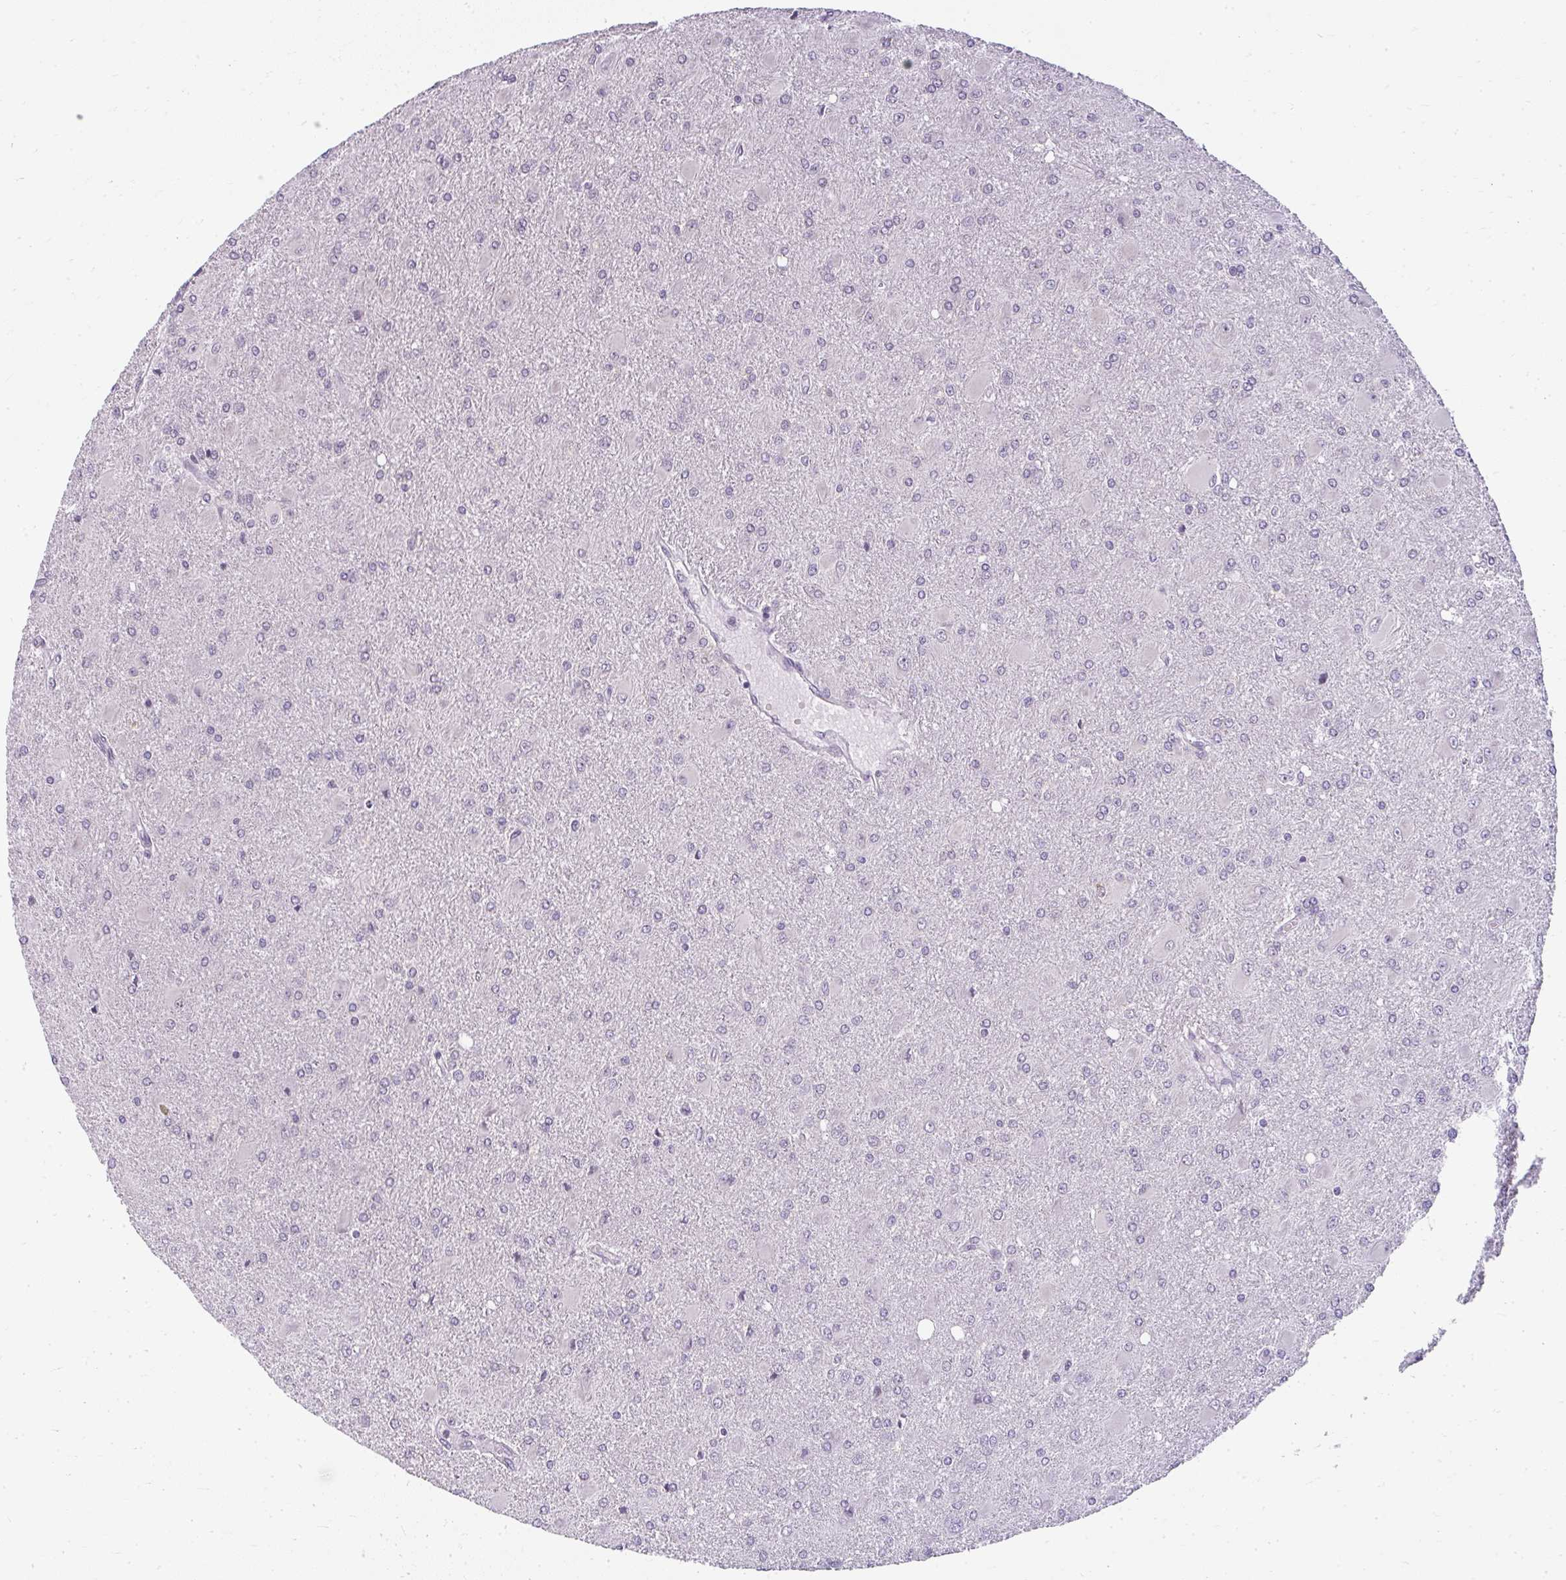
{"staining": {"intensity": "weak", "quantity": "<25%", "location": "cytoplasmic/membranous"}, "tissue": "glioma", "cell_type": "Tumor cells", "image_type": "cancer", "snomed": [{"axis": "morphology", "description": "Glioma, malignant, High grade"}, {"axis": "topography", "description": "Brain"}], "caption": "Tumor cells show no significant protein staining in glioma. (DAB immunohistochemistry, high magnification).", "gene": "ZFYVE26", "patient": {"sex": "male", "age": 67}}